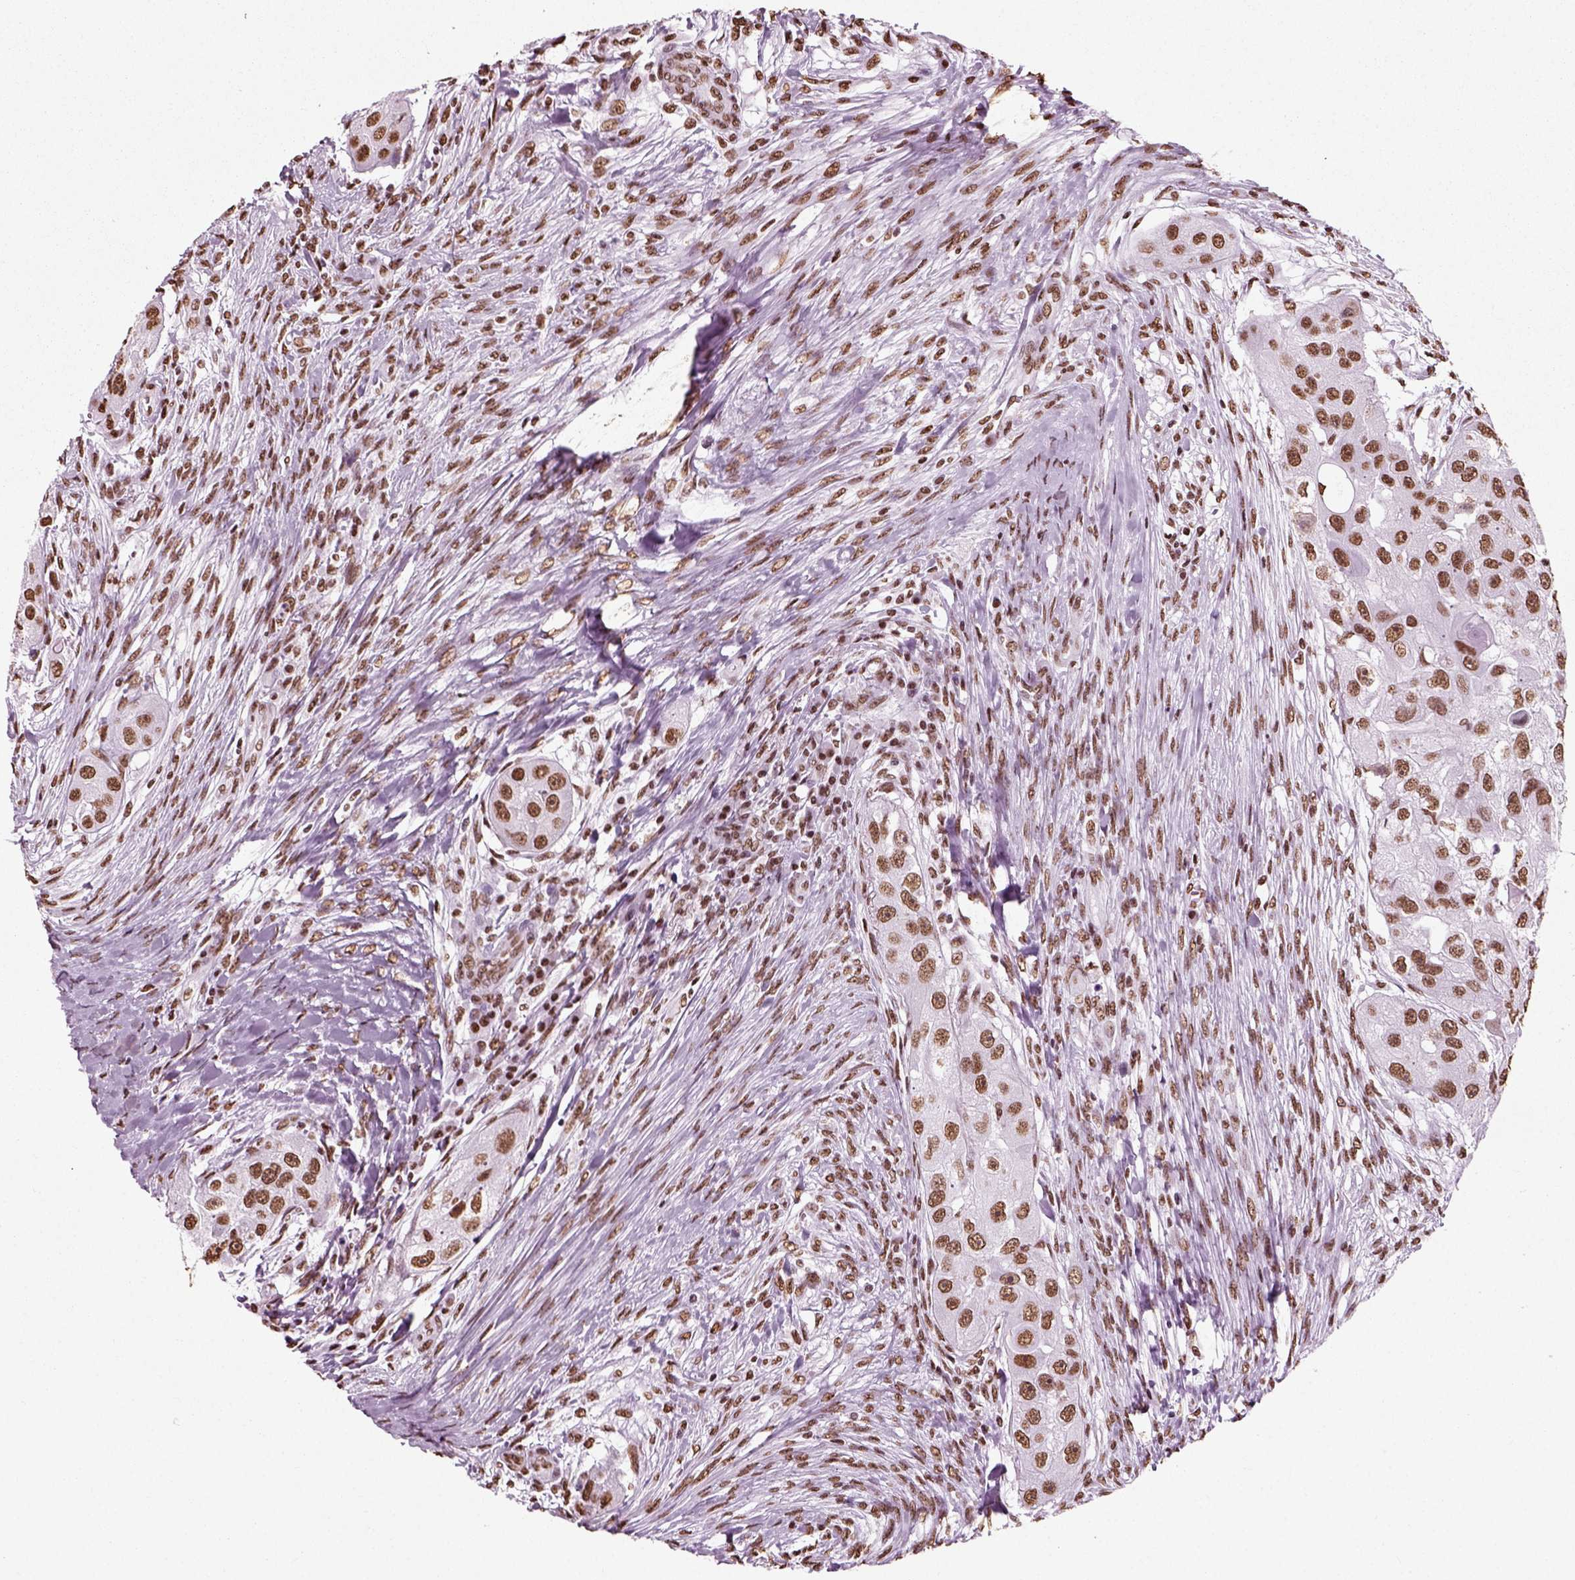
{"staining": {"intensity": "moderate", "quantity": ">75%", "location": "nuclear"}, "tissue": "head and neck cancer", "cell_type": "Tumor cells", "image_type": "cancer", "snomed": [{"axis": "morphology", "description": "Squamous cell carcinoma, NOS"}, {"axis": "topography", "description": "Head-Neck"}], "caption": "Protein expression analysis of human head and neck cancer (squamous cell carcinoma) reveals moderate nuclear expression in about >75% of tumor cells.", "gene": "POLR1H", "patient": {"sex": "male", "age": 51}}